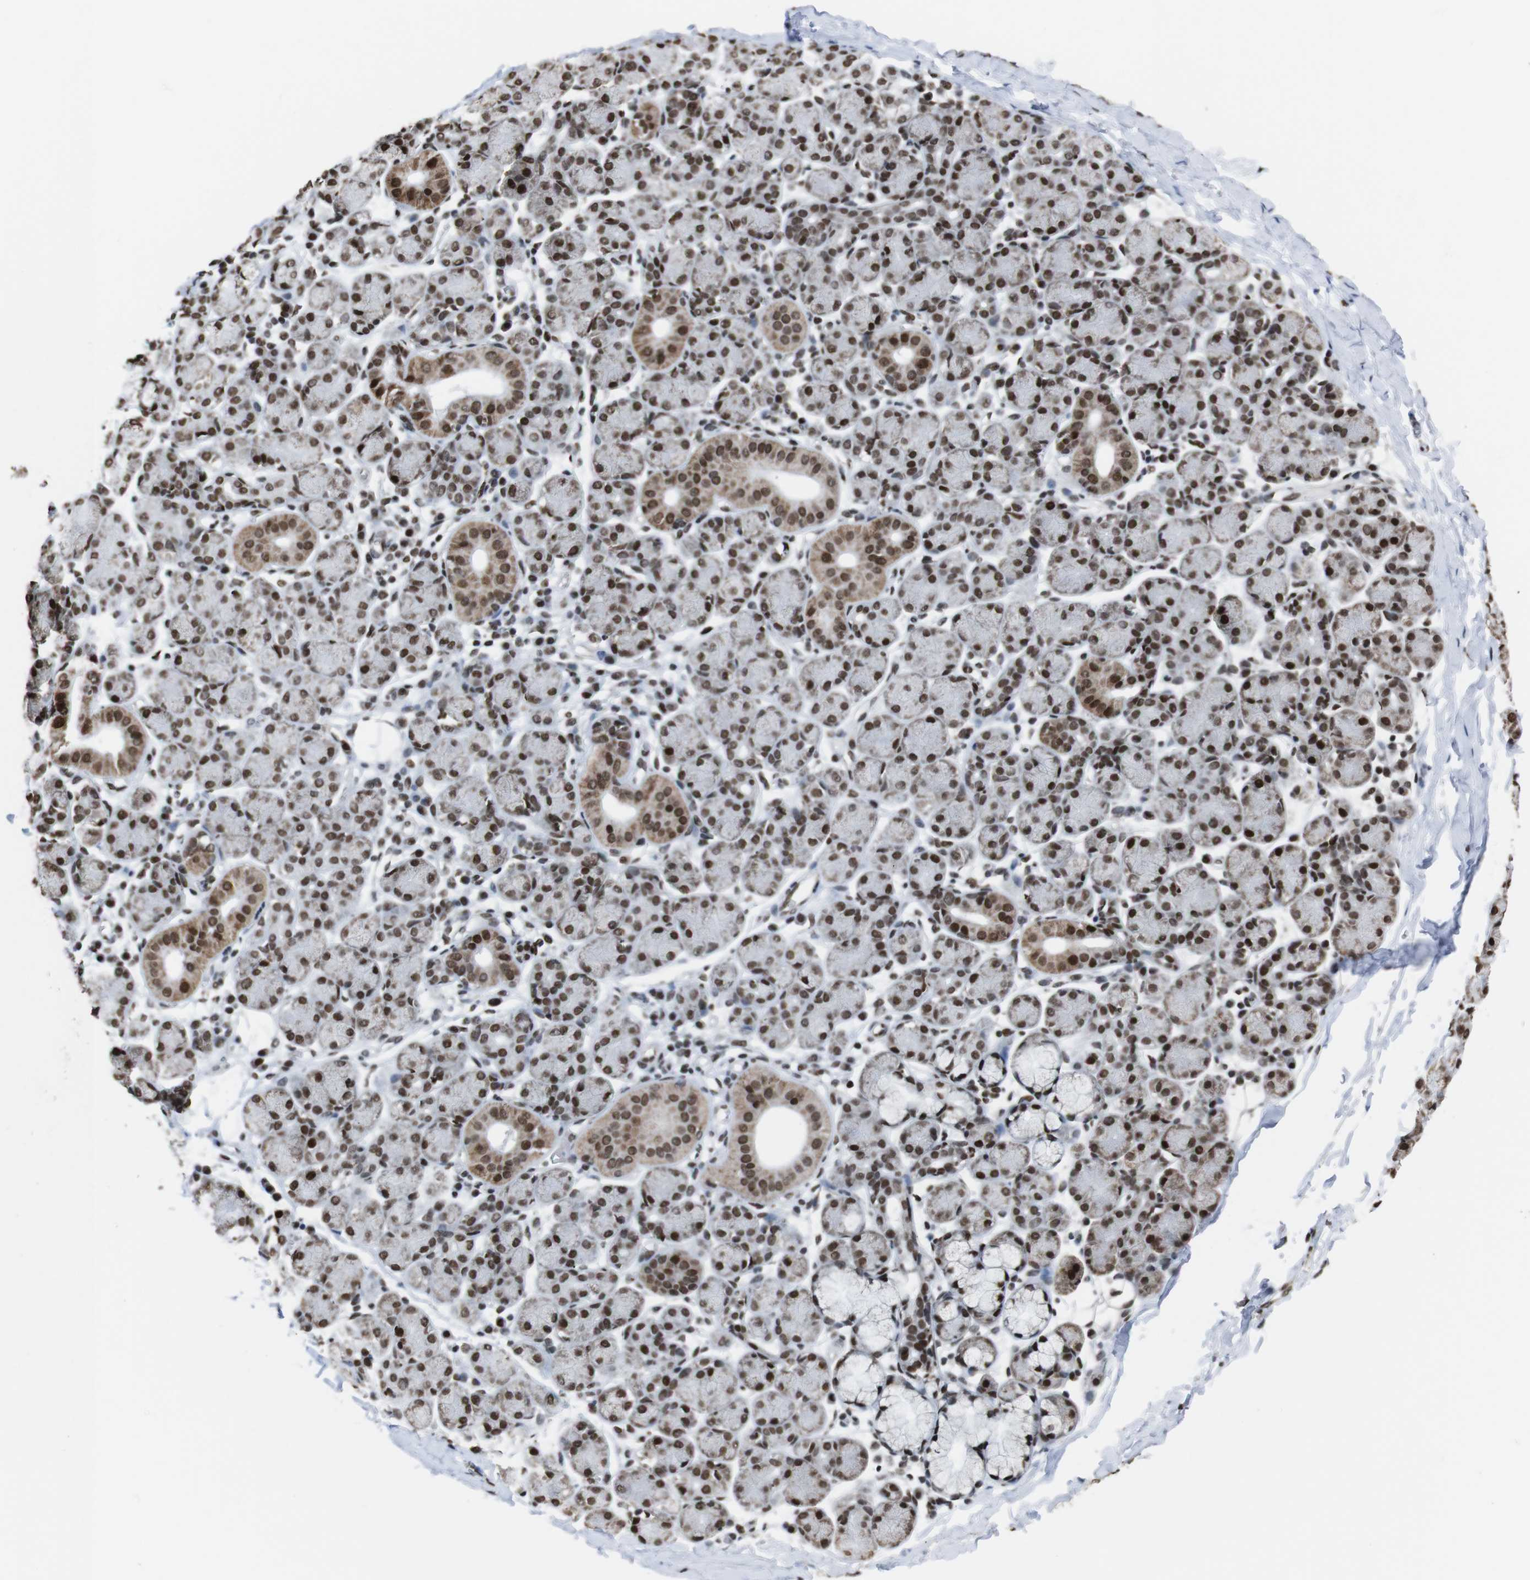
{"staining": {"intensity": "strong", "quantity": ">75%", "location": "cytoplasmic/membranous,nuclear"}, "tissue": "salivary gland", "cell_type": "Glandular cells", "image_type": "normal", "snomed": [{"axis": "morphology", "description": "Normal tissue, NOS"}, {"axis": "morphology", "description": "Inflammation, NOS"}, {"axis": "topography", "description": "Lymph node"}, {"axis": "topography", "description": "Salivary gland"}], "caption": "Immunohistochemical staining of normal human salivary gland shows high levels of strong cytoplasmic/membranous,nuclear positivity in about >75% of glandular cells.", "gene": "ROMO1", "patient": {"sex": "male", "age": 3}}